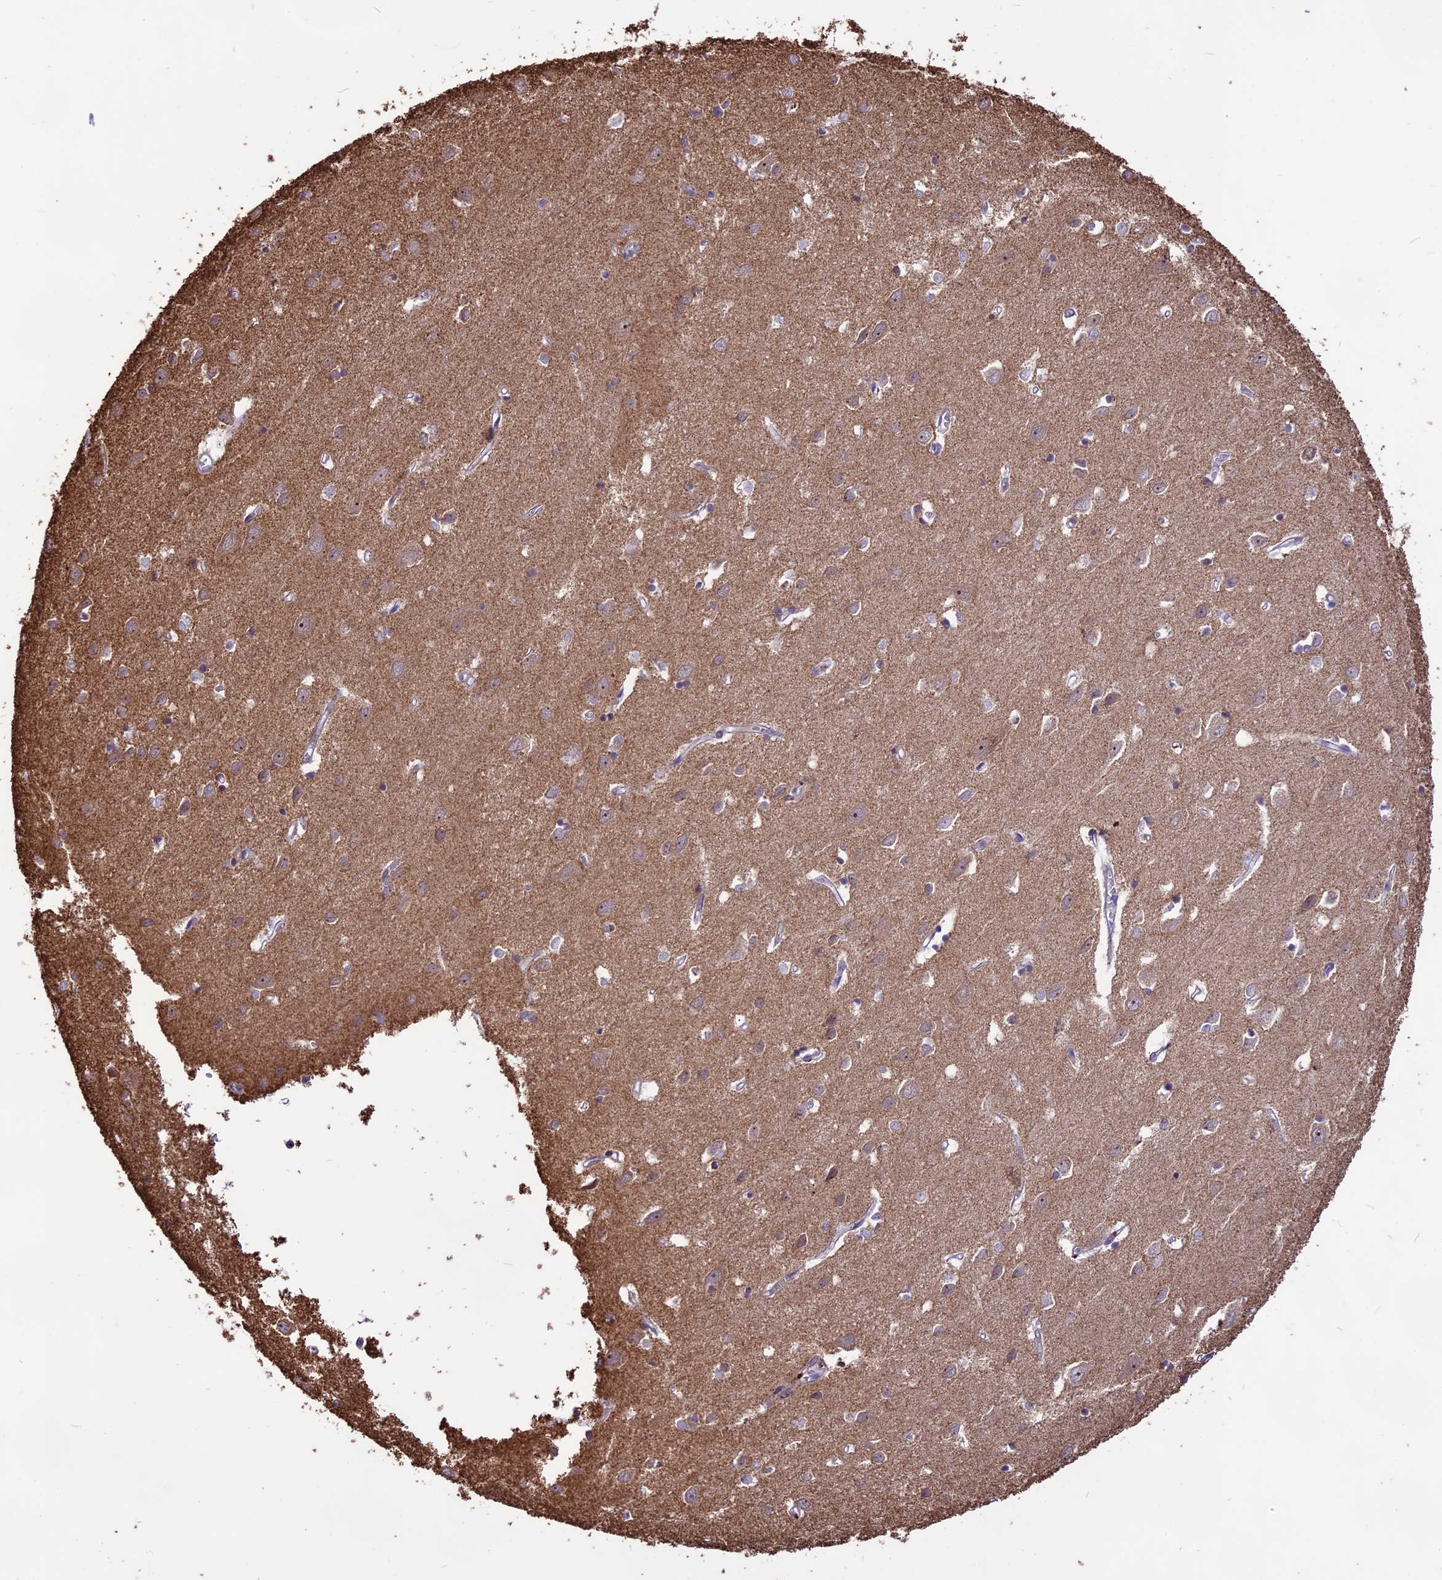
{"staining": {"intensity": "negative", "quantity": "none", "location": "none"}, "tissue": "cerebral cortex", "cell_type": "Endothelial cells", "image_type": "normal", "snomed": [{"axis": "morphology", "description": "Normal tissue, NOS"}, {"axis": "topography", "description": "Cerebral cortex"}], "caption": "DAB (3,3'-diaminobenzidine) immunohistochemical staining of benign human cerebral cortex shows no significant expression in endothelial cells.", "gene": "CMSS1", "patient": {"sex": "female", "age": 64}}